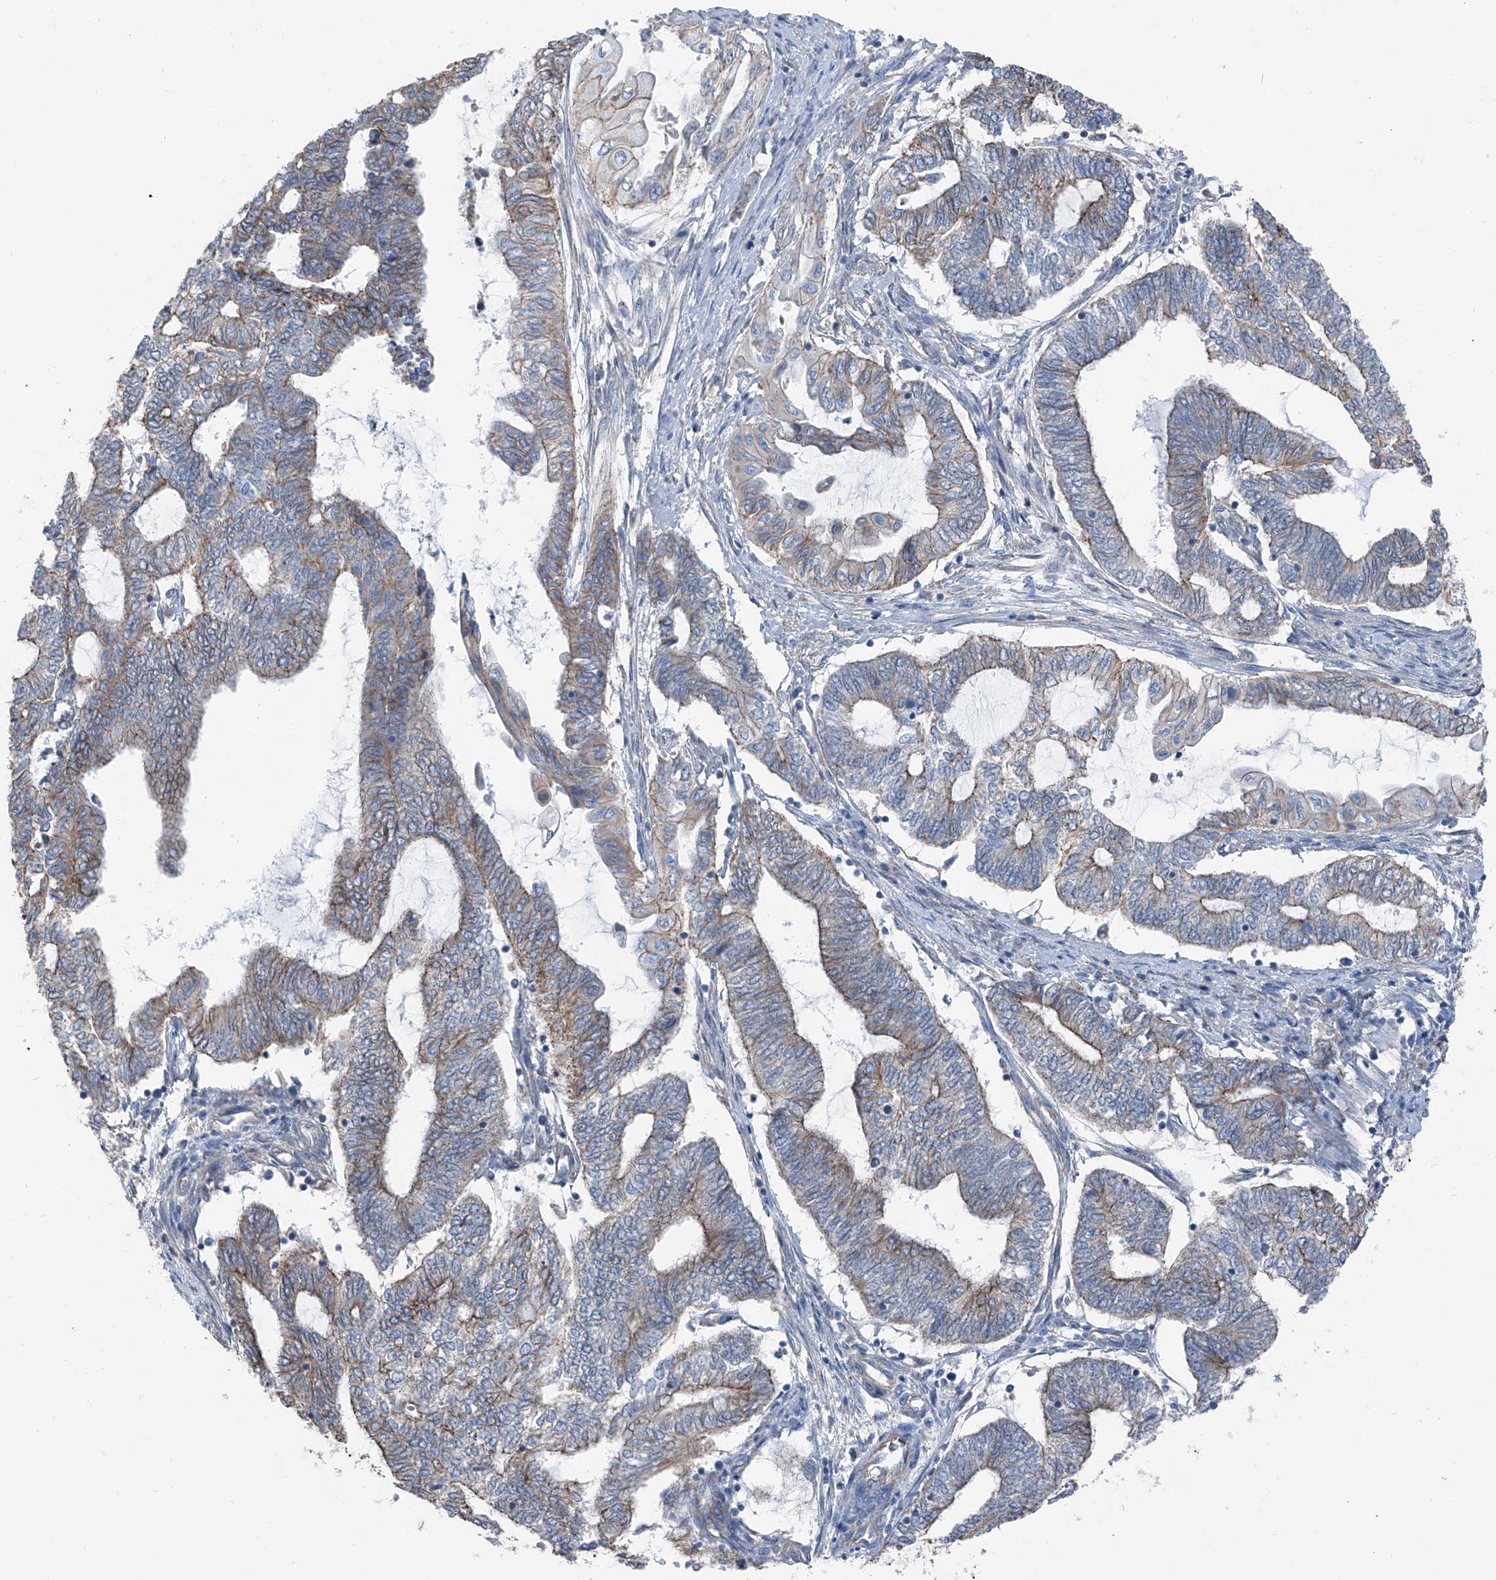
{"staining": {"intensity": "weak", "quantity": "<25%", "location": "cytoplasmic/membranous"}, "tissue": "endometrial cancer", "cell_type": "Tumor cells", "image_type": "cancer", "snomed": [{"axis": "morphology", "description": "Adenocarcinoma, NOS"}, {"axis": "topography", "description": "Uterus"}, {"axis": "topography", "description": "Endometrium"}], "caption": "The immunohistochemistry (IHC) photomicrograph has no significant expression in tumor cells of adenocarcinoma (endometrial) tissue.", "gene": "GPR142", "patient": {"sex": "female", "age": 70}}